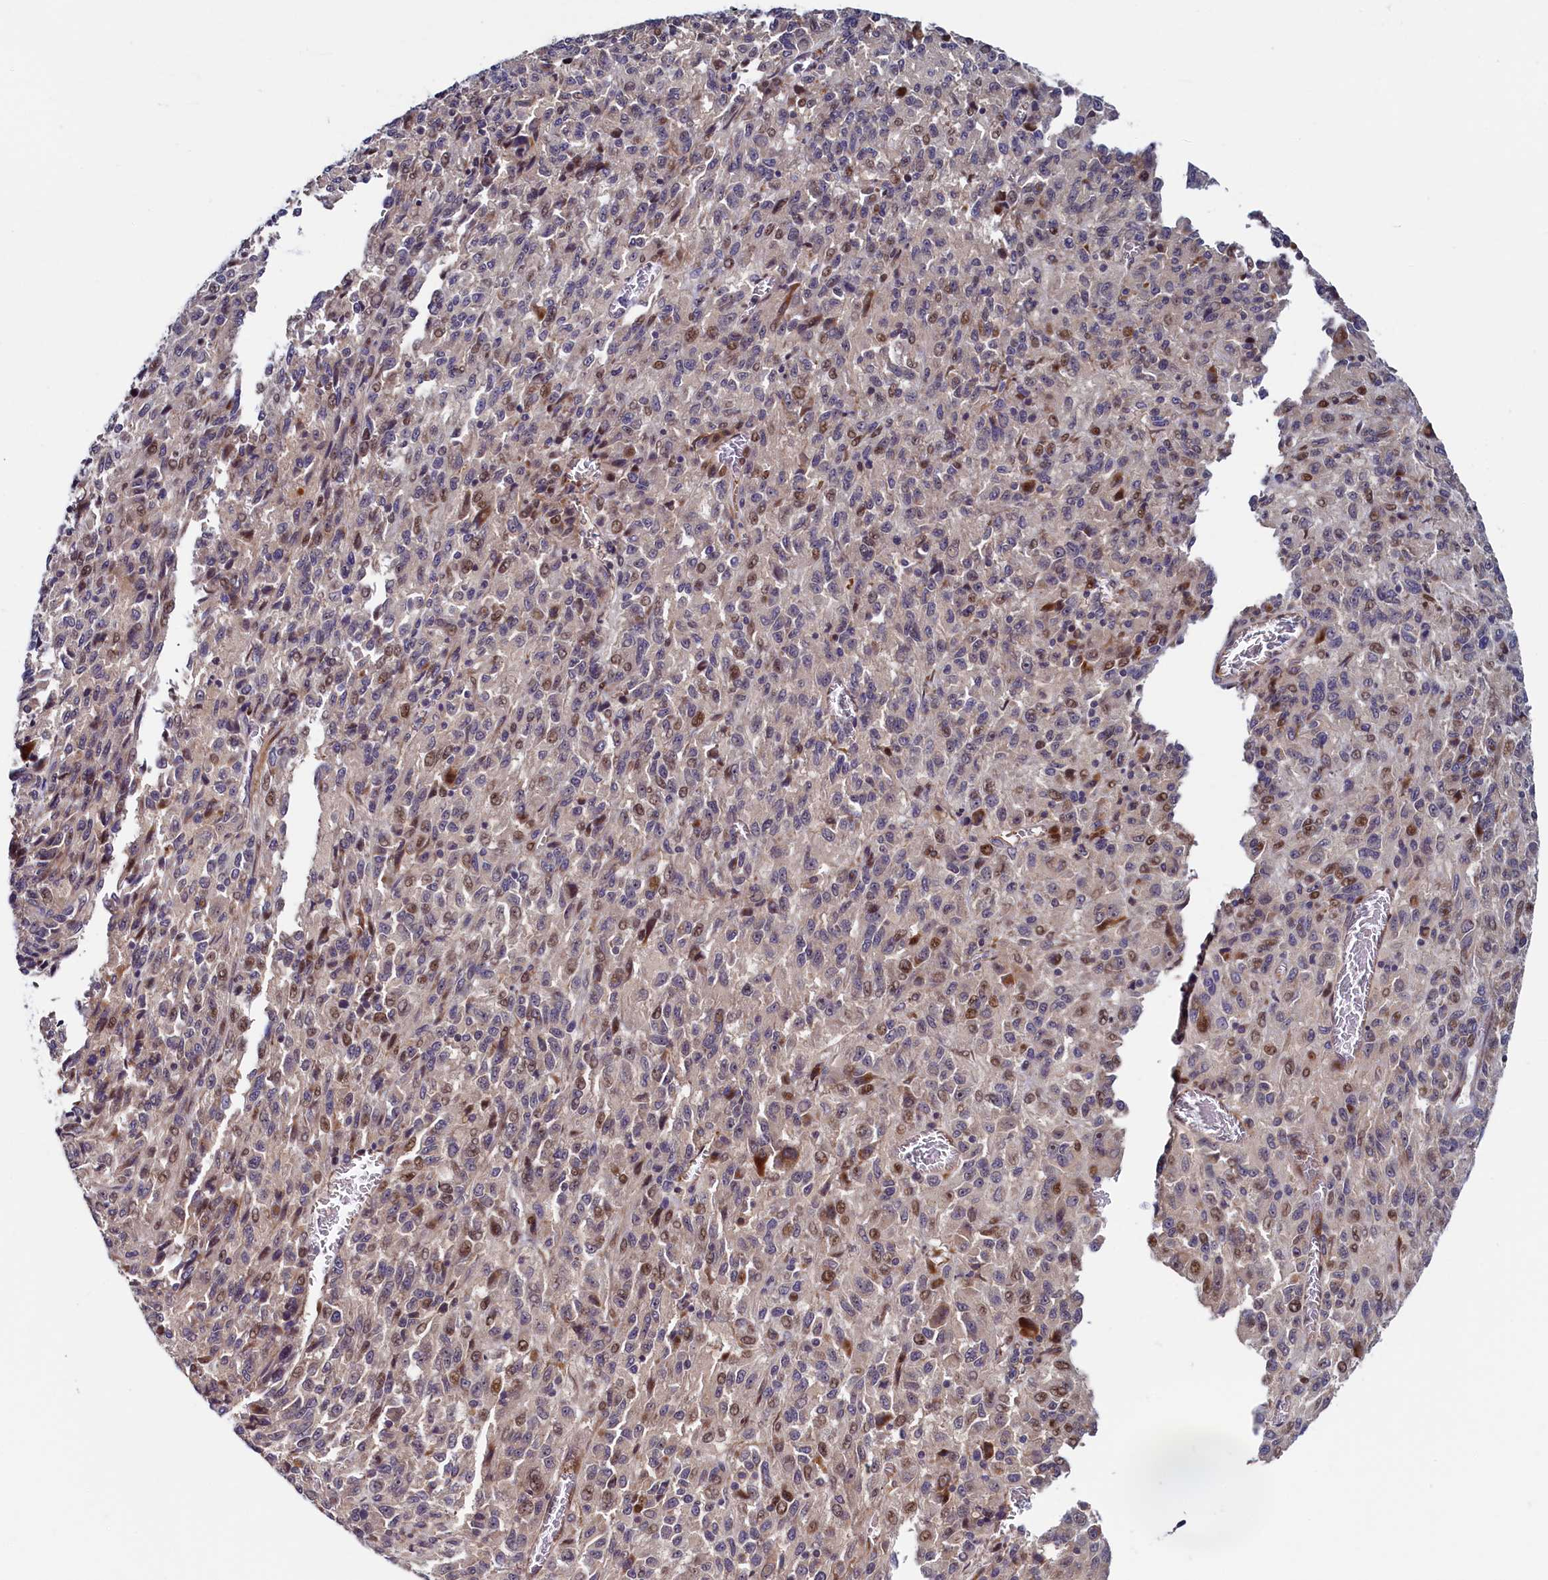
{"staining": {"intensity": "moderate", "quantity": "<25%", "location": "nuclear"}, "tissue": "melanoma", "cell_type": "Tumor cells", "image_type": "cancer", "snomed": [{"axis": "morphology", "description": "Malignant melanoma, Metastatic site"}, {"axis": "topography", "description": "Lung"}], "caption": "Immunohistochemical staining of melanoma shows low levels of moderate nuclear protein positivity in about <25% of tumor cells.", "gene": "PIK3C3", "patient": {"sex": "male", "age": 64}}